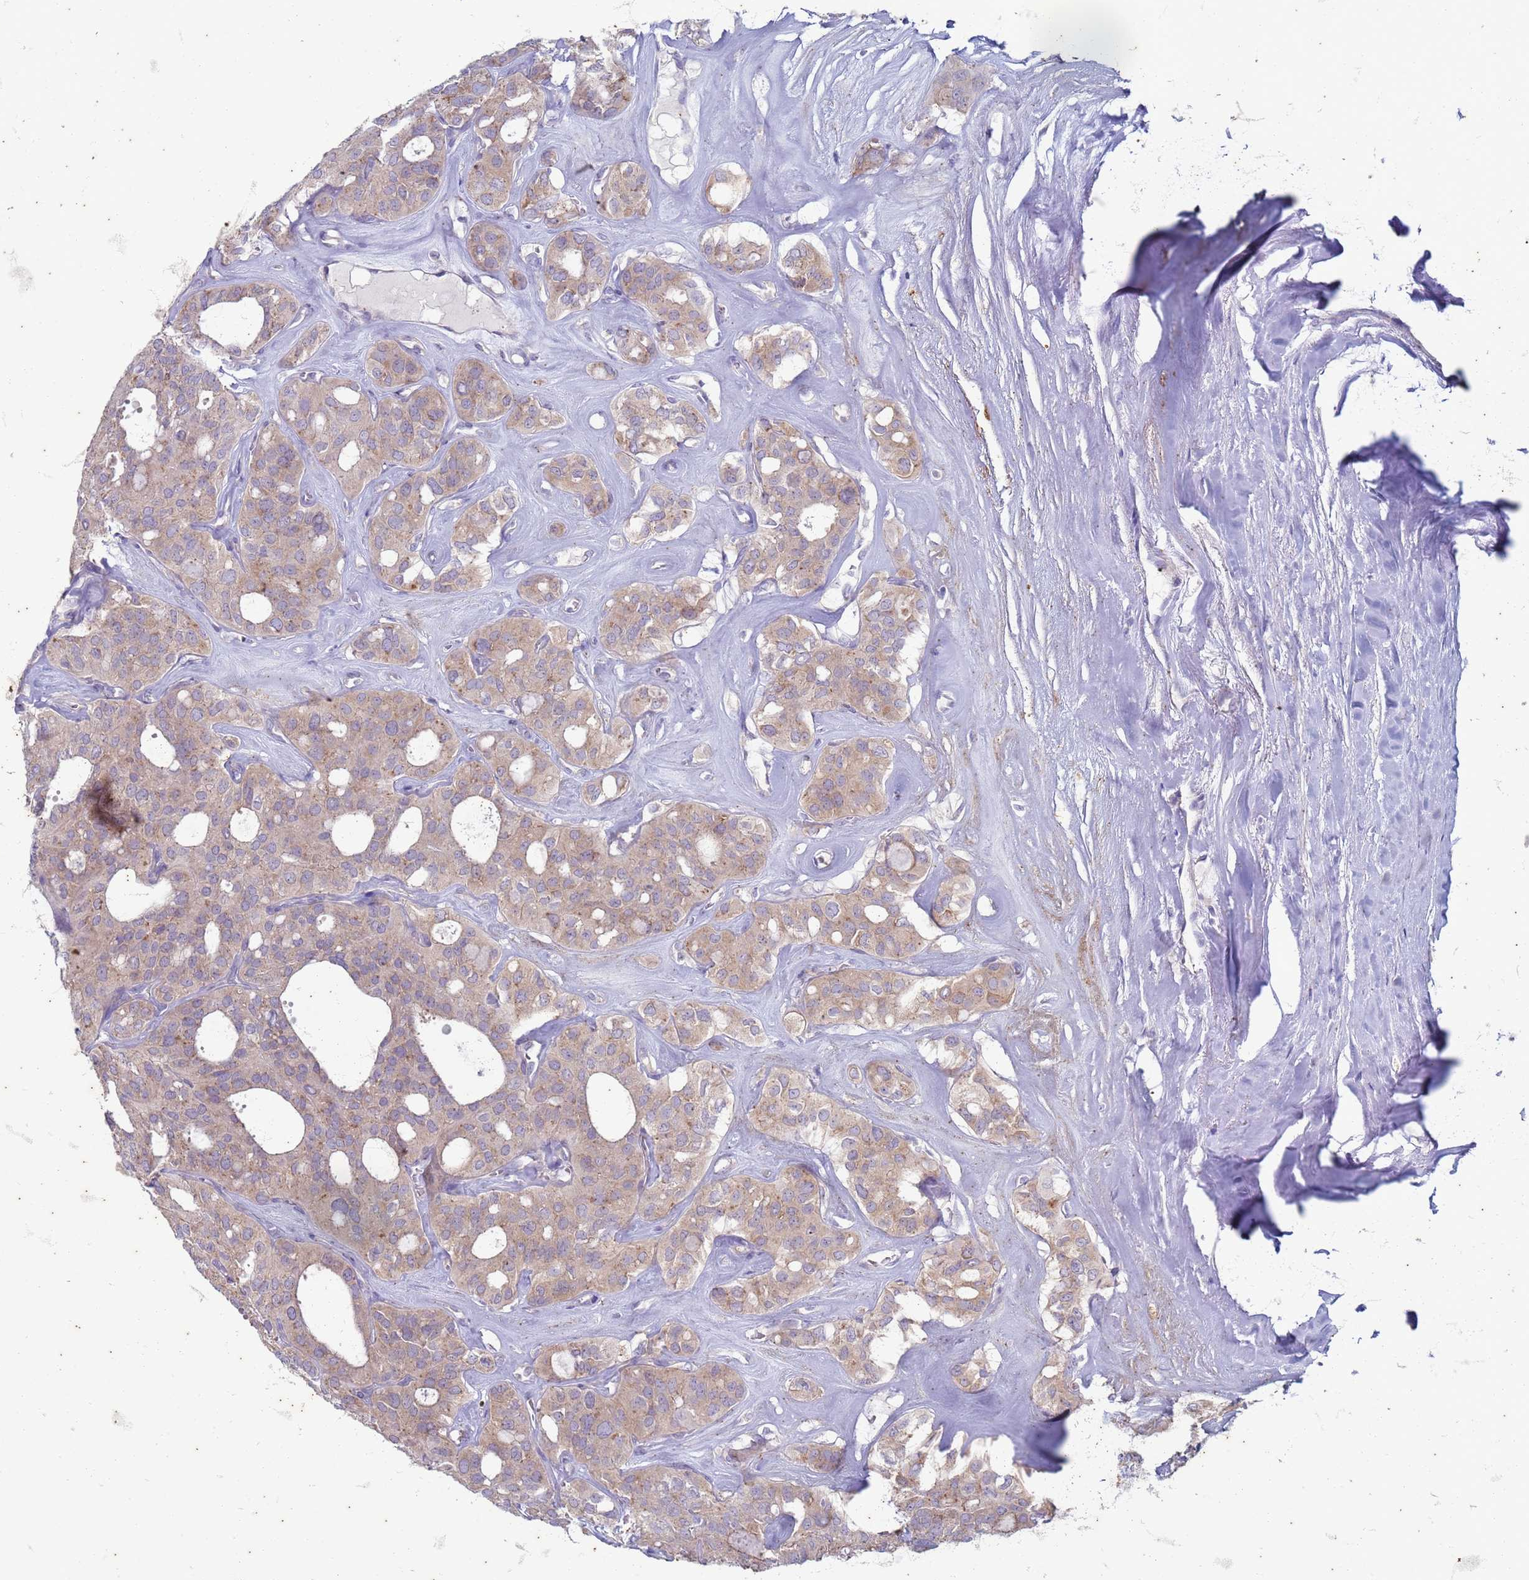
{"staining": {"intensity": "weak", "quantity": "<25%", "location": "cytoplasmic/membranous"}, "tissue": "thyroid cancer", "cell_type": "Tumor cells", "image_type": "cancer", "snomed": [{"axis": "morphology", "description": "Follicular adenoma carcinoma, NOS"}, {"axis": "topography", "description": "Thyroid gland"}], "caption": "Tumor cells are negative for protein expression in human thyroid cancer. (Brightfield microscopy of DAB immunohistochemistry (IHC) at high magnification).", "gene": "SUCO", "patient": {"sex": "male", "age": 75}}